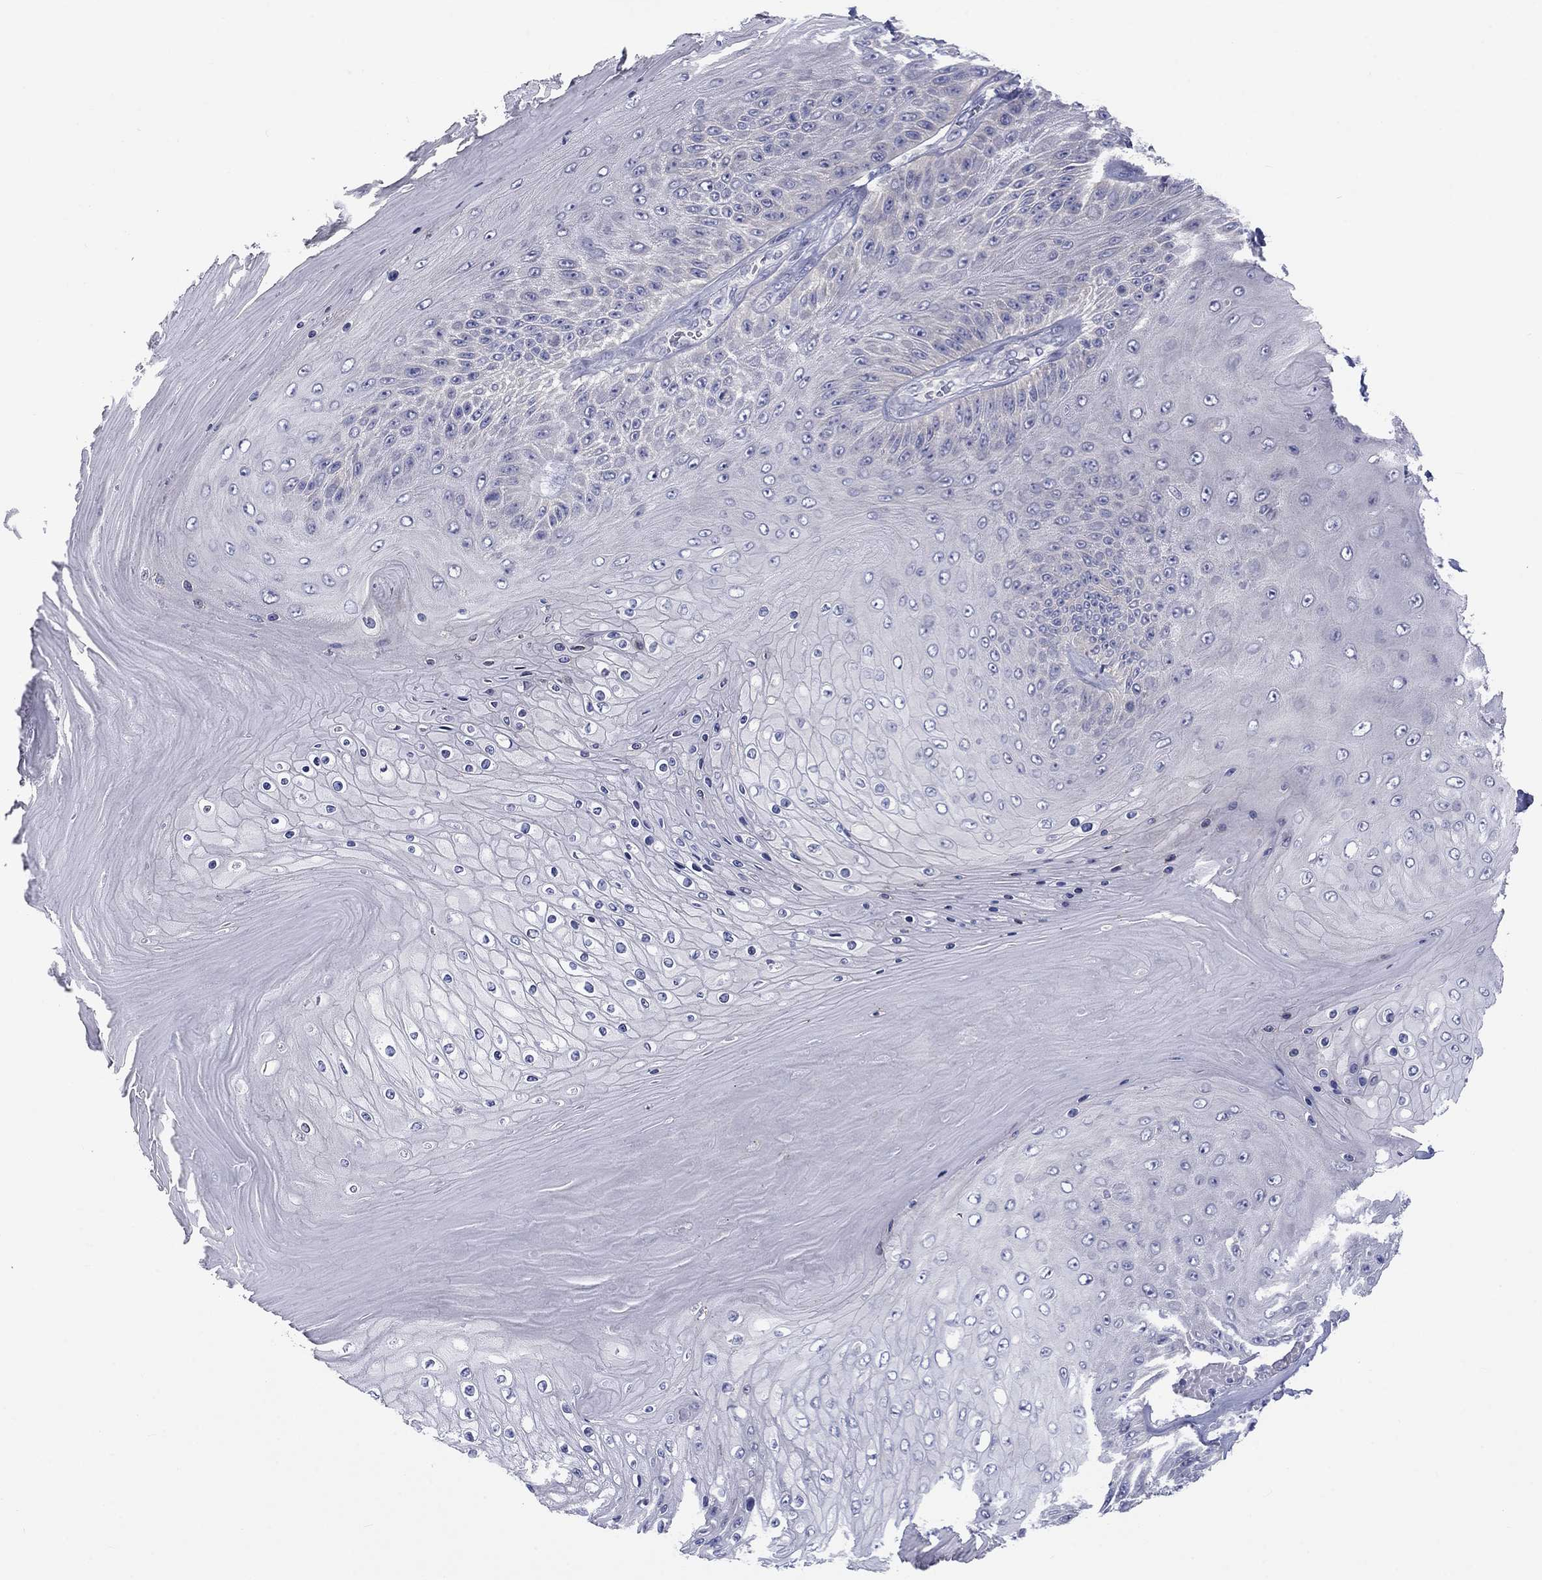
{"staining": {"intensity": "negative", "quantity": "none", "location": "none"}, "tissue": "skin cancer", "cell_type": "Tumor cells", "image_type": "cancer", "snomed": [{"axis": "morphology", "description": "Squamous cell carcinoma, NOS"}, {"axis": "topography", "description": "Skin"}], "caption": "The histopathology image exhibits no significant staining in tumor cells of skin cancer (squamous cell carcinoma).", "gene": "CACNA1A", "patient": {"sex": "male", "age": 62}}